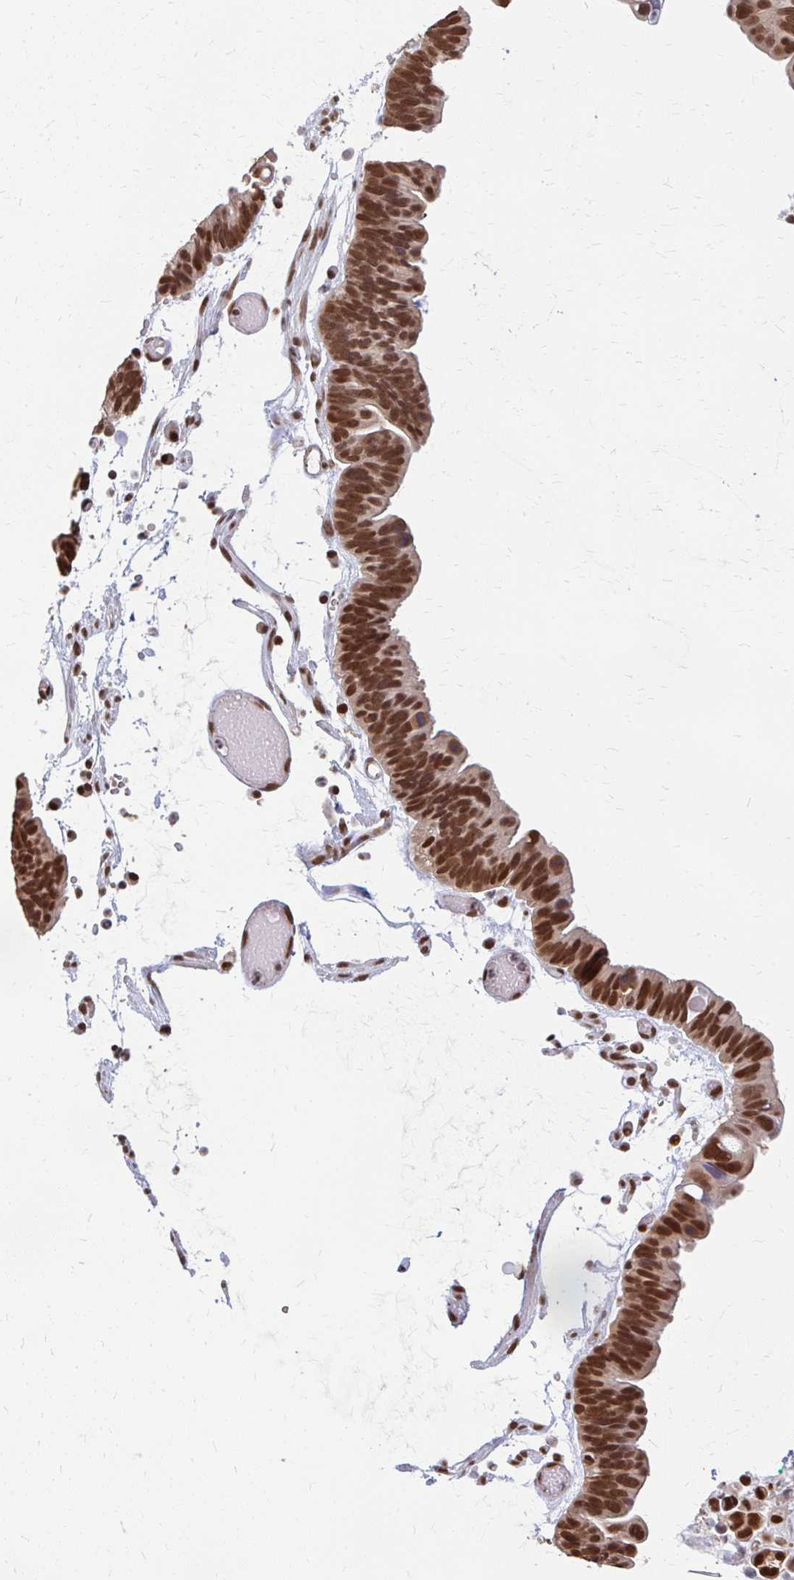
{"staining": {"intensity": "moderate", "quantity": ">75%", "location": "cytoplasmic/membranous,nuclear"}, "tissue": "ovarian cancer", "cell_type": "Tumor cells", "image_type": "cancer", "snomed": [{"axis": "morphology", "description": "Cystadenocarcinoma, serous, NOS"}, {"axis": "topography", "description": "Ovary"}], "caption": "This micrograph exhibits immunohistochemistry (IHC) staining of human ovarian cancer, with medium moderate cytoplasmic/membranous and nuclear staining in about >75% of tumor cells.", "gene": "XPO1", "patient": {"sex": "female", "age": 56}}